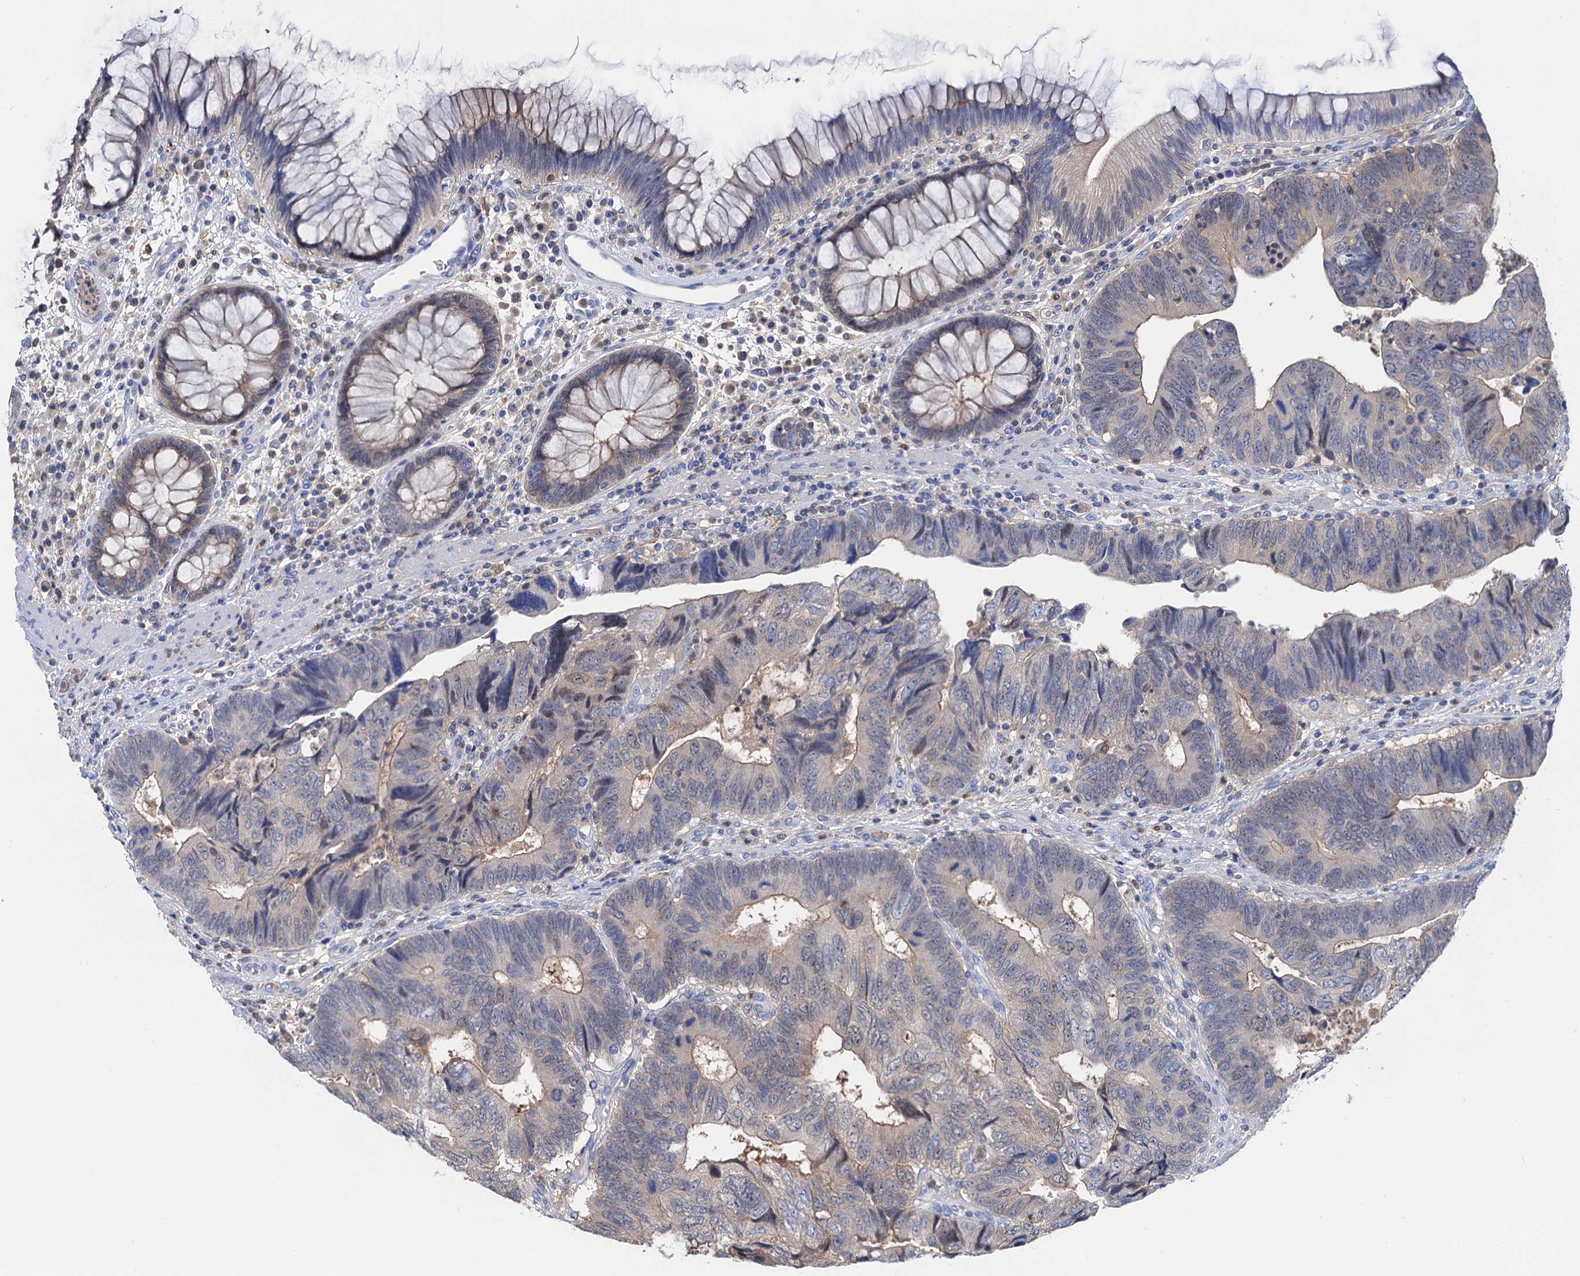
{"staining": {"intensity": "weak", "quantity": "<25%", "location": "cytoplasmic/membranous"}, "tissue": "colorectal cancer", "cell_type": "Tumor cells", "image_type": "cancer", "snomed": [{"axis": "morphology", "description": "Adenocarcinoma, NOS"}, {"axis": "topography", "description": "Colon"}], "caption": "Human adenocarcinoma (colorectal) stained for a protein using immunohistochemistry (IHC) displays no expression in tumor cells.", "gene": "FAH", "patient": {"sex": "female", "age": 67}}